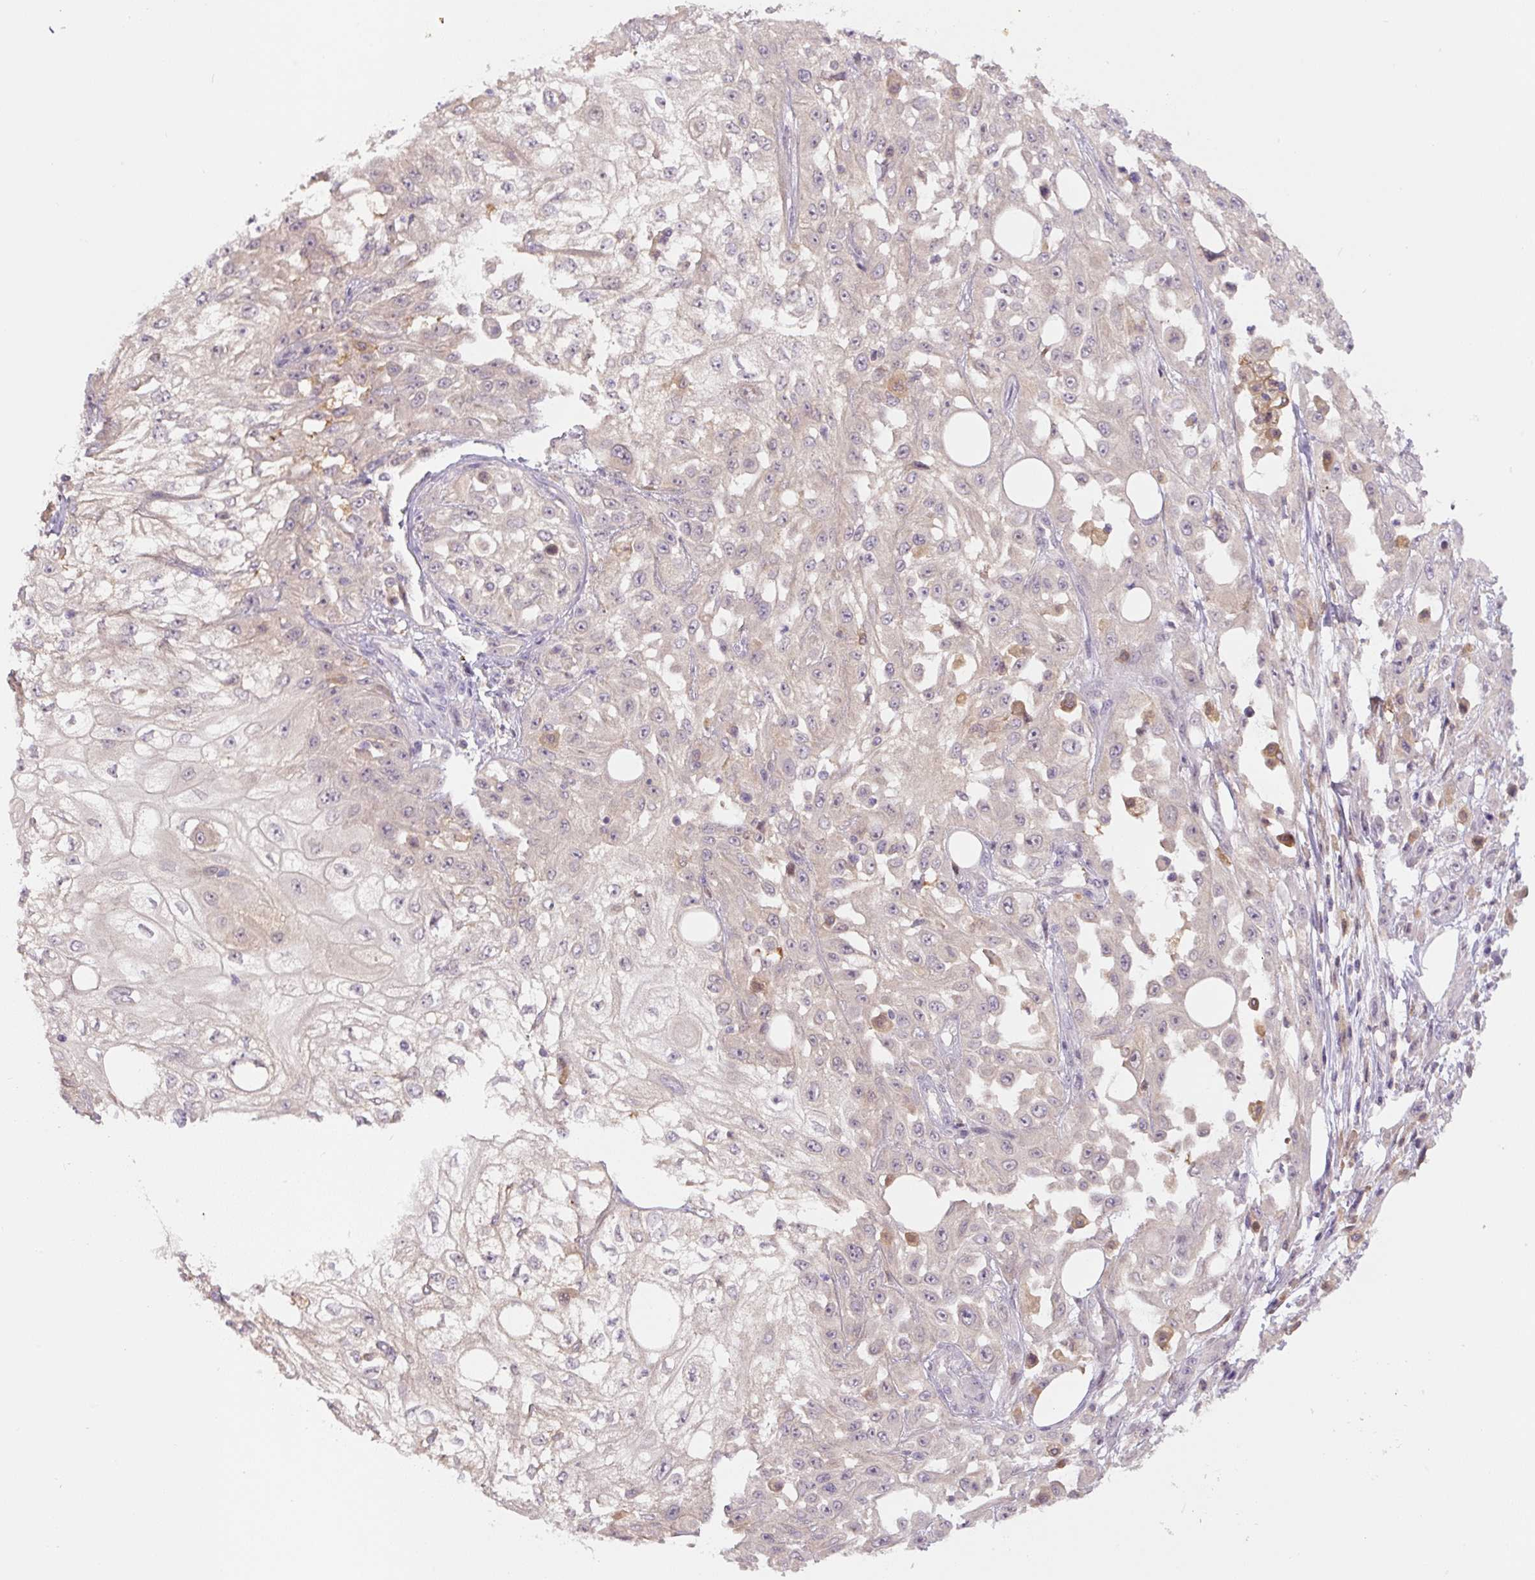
{"staining": {"intensity": "negative", "quantity": "none", "location": "none"}, "tissue": "skin cancer", "cell_type": "Tumor cells", "image_type": "cancer", "snomed": [{"axis": "morphology", "description": "Squamous cell carcinoma, NOS"}, {"axis": "morphology", "description": "Squamous cell carcinoma, metastatic, NOS"}, {"axis": "topography", "description": "Skin"}, {"axis": "topography", "description": "Lymph node"}], "caption": "Skin squamous cell carcinoma stained for a protein using IHC reveals no positivity tumor cells.", "gene": "SPSB2", "patient": {"sex": "male", "age": 75}}